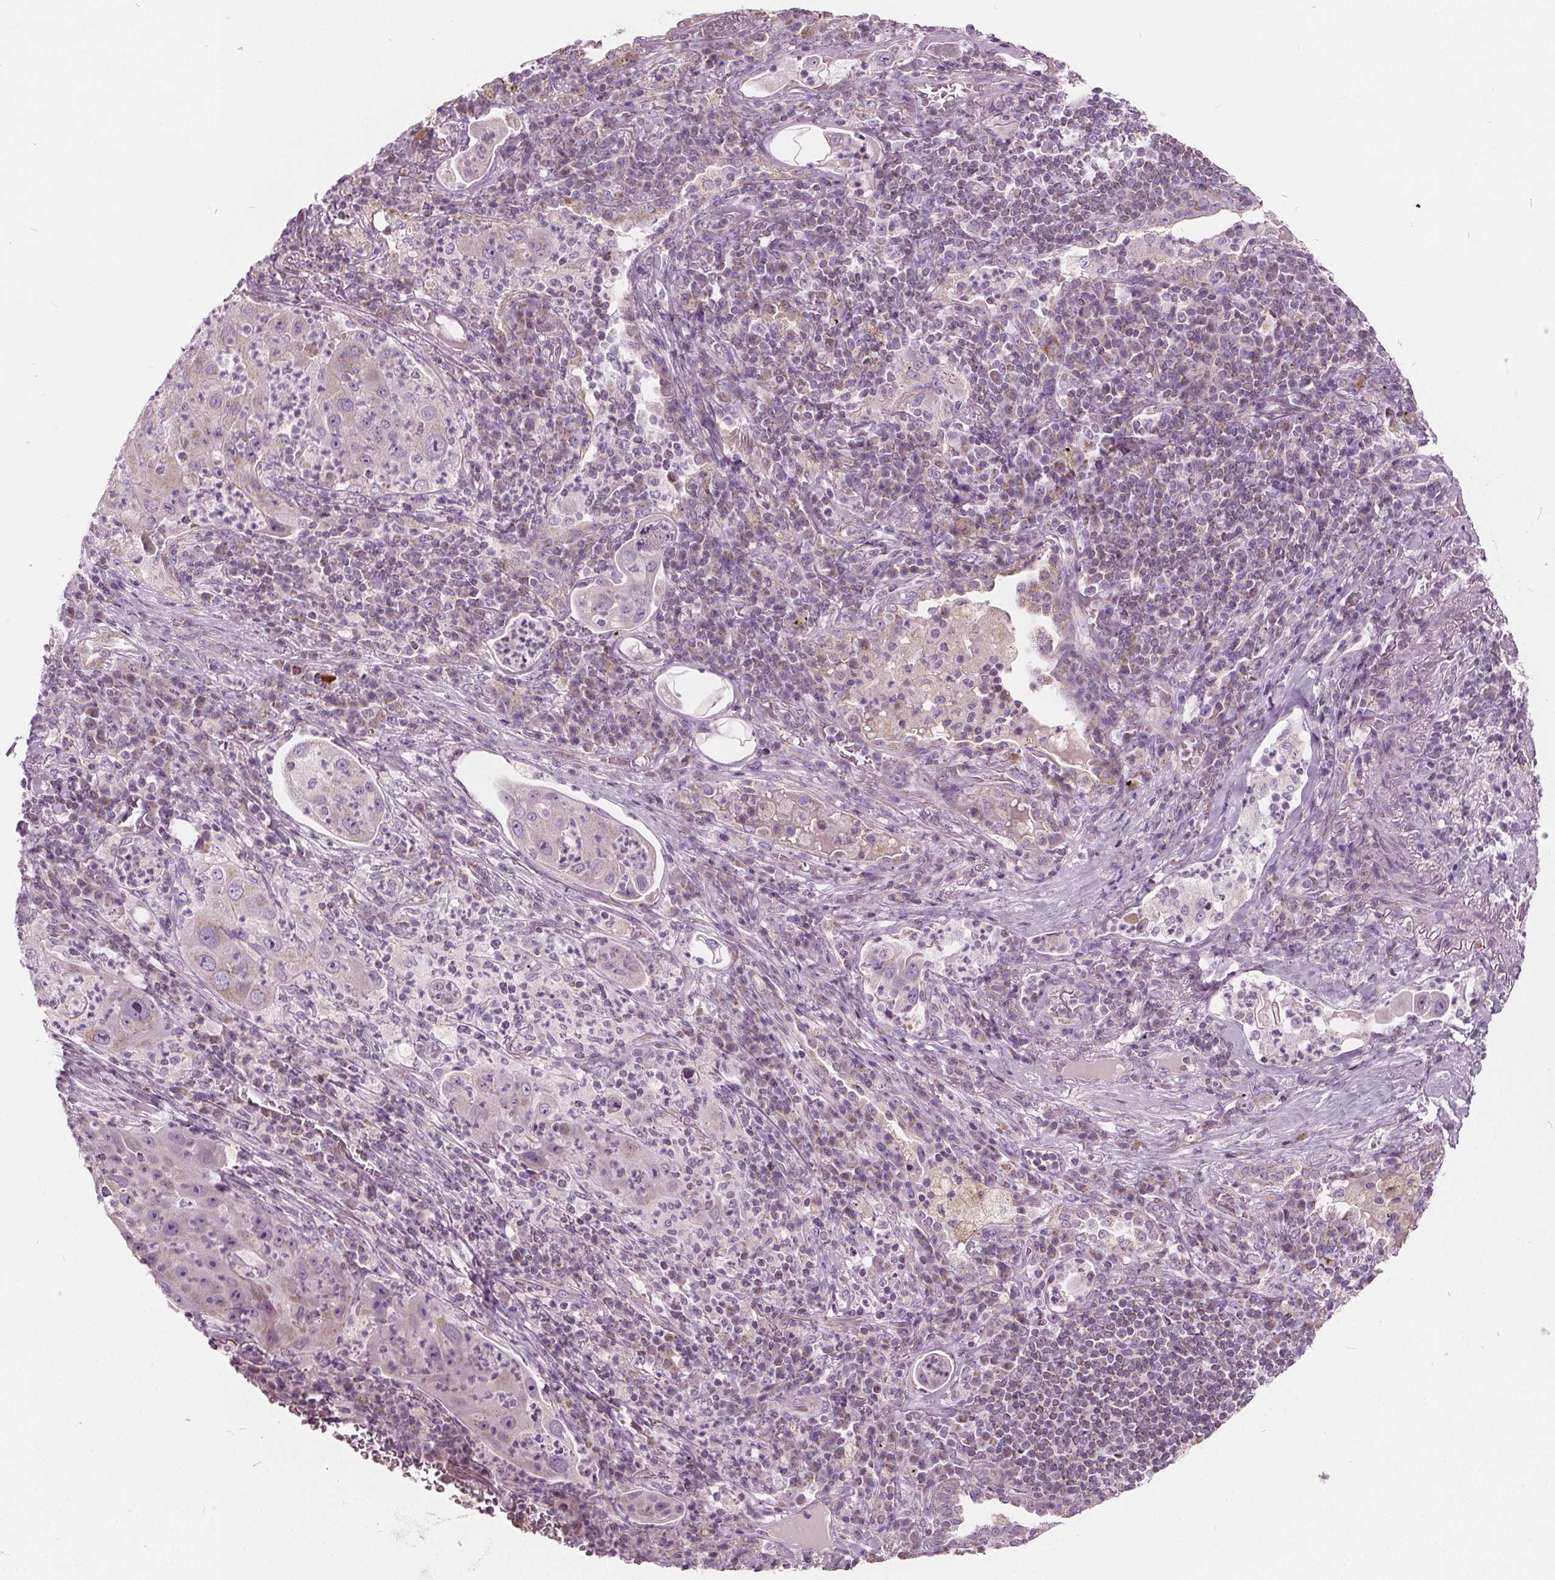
{"staining": {"intensity": "weak", "quantity": "<25%", "location": "cytoplasmic/membranous"}, "tissue": "lung cancer", "cell_type": "Tumor cells", "image_type": "cancer", "snomed": [{"axis": "morphology", "description": "Squamous cell carcinoma, NOS"}, {"axis": "topography", "description": "Lung"}], "caption": "Human lung squamous cell carcinoma stained for a protein using IHC demonstrates no expression in tumor cells.", "gene": "ECI2", "patient": {"sex": "female", "age": 59}}